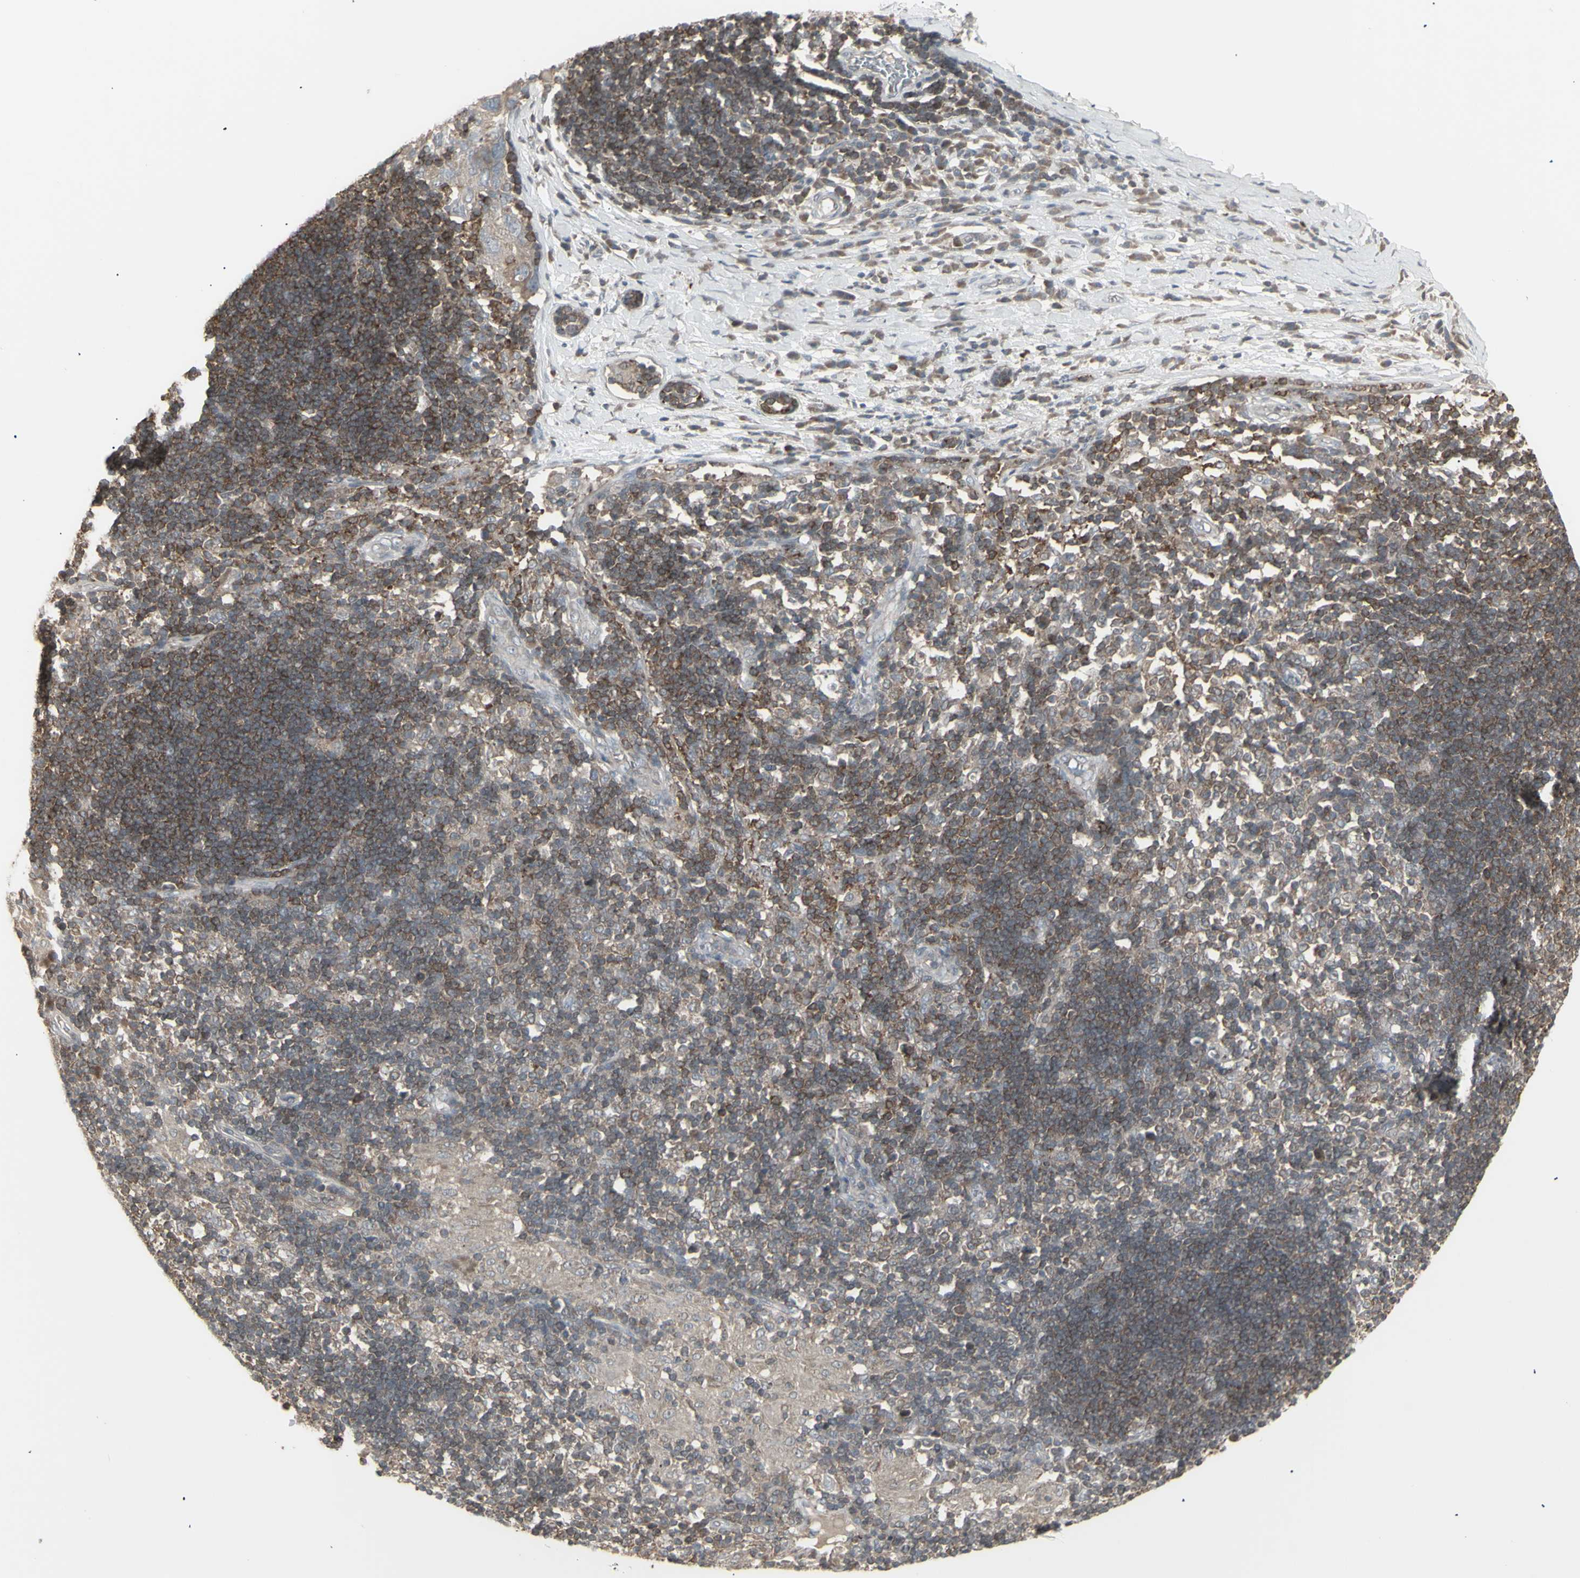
{"staining": {"intensity": "weak", "quantity": ">75%", "location": "cytoplasmic/membranous"}, "tissue": "adipose tissue", "cell_type": "Adipocytes", "image_type": "normal", "snomed": [{"axis": "morphology", "description": "Normal tissue, NOS"}, {"axis": "morphology", "description": "Adenocarcinoma, NOS"}, {"axis": "topography", "description": "Esophagus"}], "caption": "A brown stain shows weak cytoplasmic/membranous expression of a protein in adipocytes of unremarkable adipose tissue. The staining is performed using DAB (3,3'-diaminobenzidine) brown chromogen to label protein expression. The nuclei are counter-stained blue using hematoxylin.", "gene": "CSK", "patient": {"sex": "male", "age": 62}}